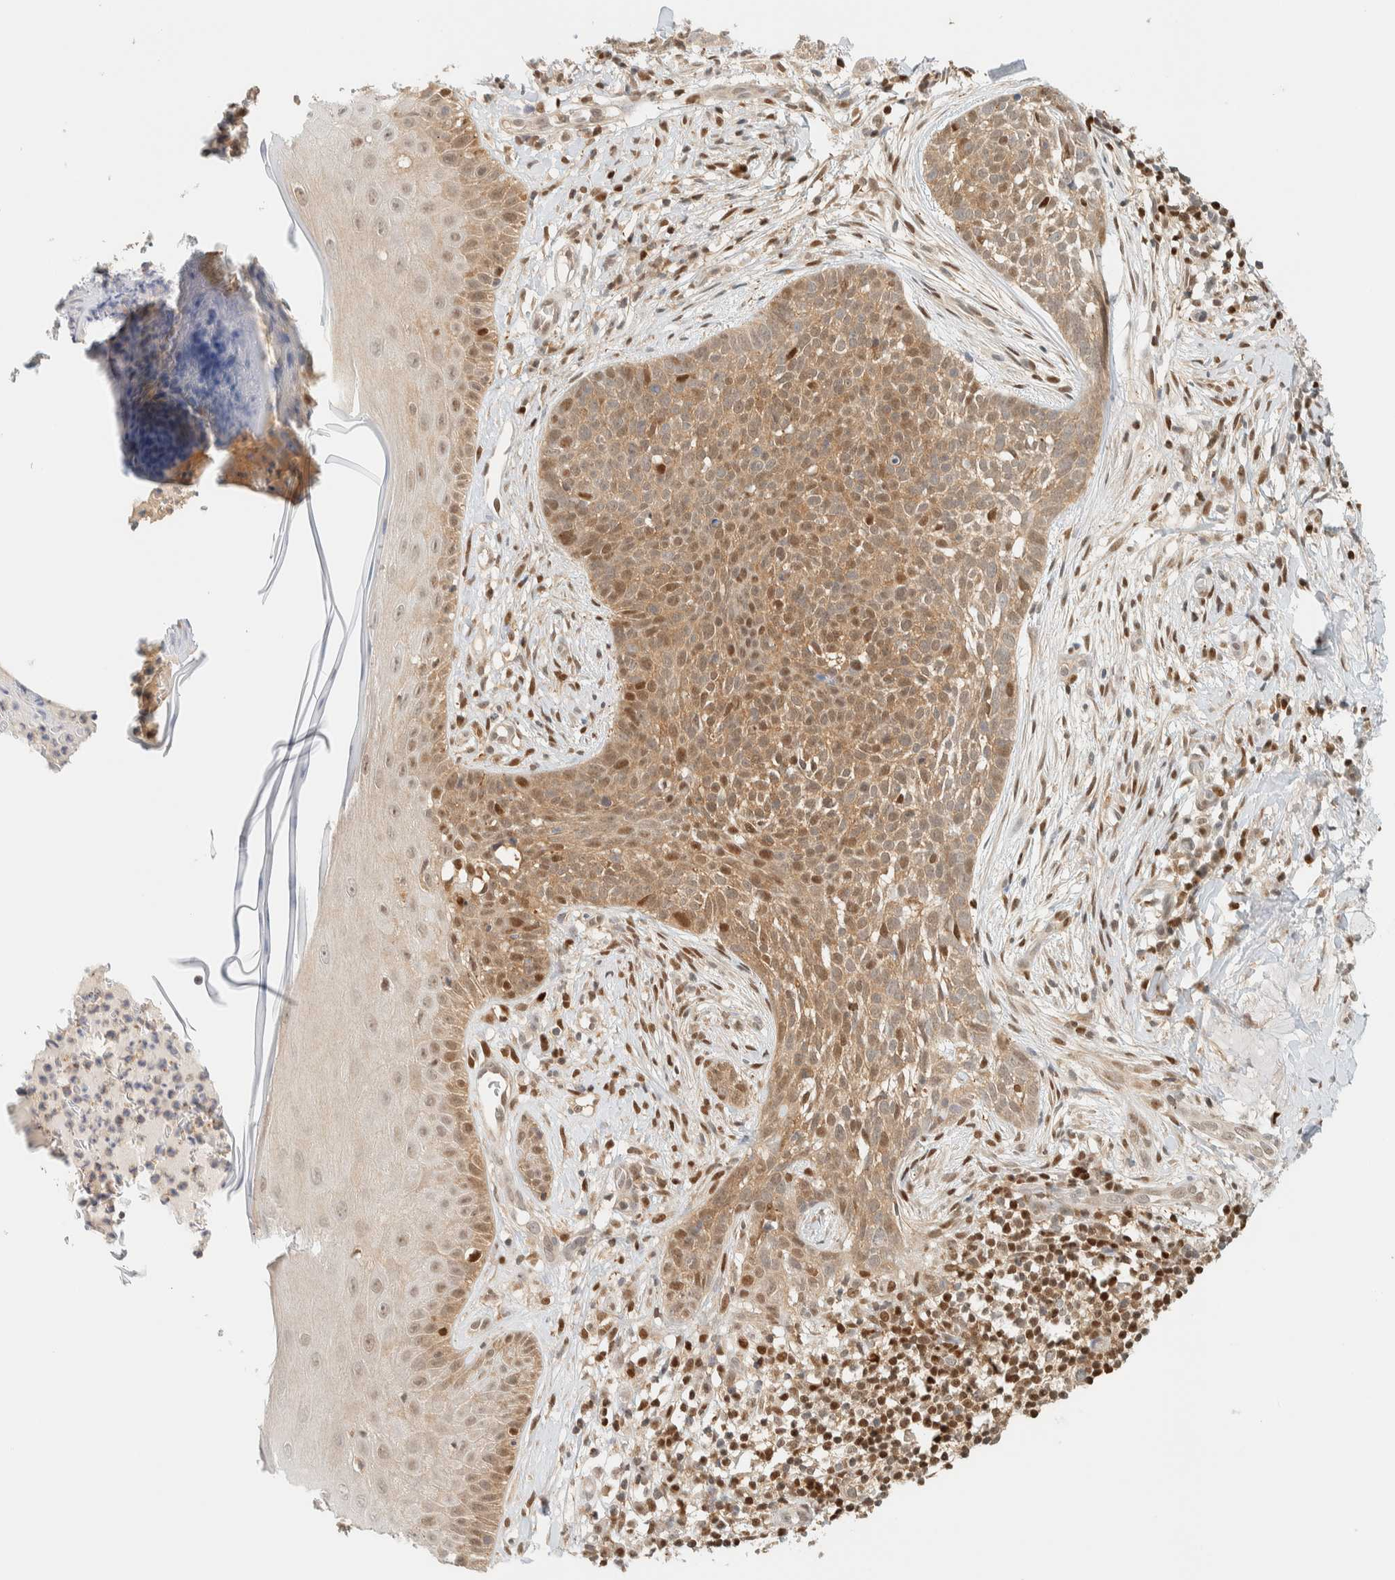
{"staining": {"intensity": "moderate", "quantity": ">75%", "location": "cytoplasmic/membranous,nuclear"}, "tissue": "skin cancer", "cell_type": "Tumor cells", "image_type": "cancer", "snomed": [{"axis": "morphology", "description": "Normal tissue, NOS"}, {"axis": "morphology", "description": "Basal cell carcinoma"}, {"axis": "topography", "description": "Skin"}], "caption": "IHC staining of skin cancer, which reveals medium levels of moderate cytoplasmic/membranous and nuclear positivity in about >75% of tumor cells indicating moderate cytoplasmic/membranous and nuclear protein expression. The staining was performed using DAB (brown) for protein detection and nuclei were counterstained in hematoxylin (blue).", "gene": "ZBTB37", "patient": {"sex": "male", "age": 67}}